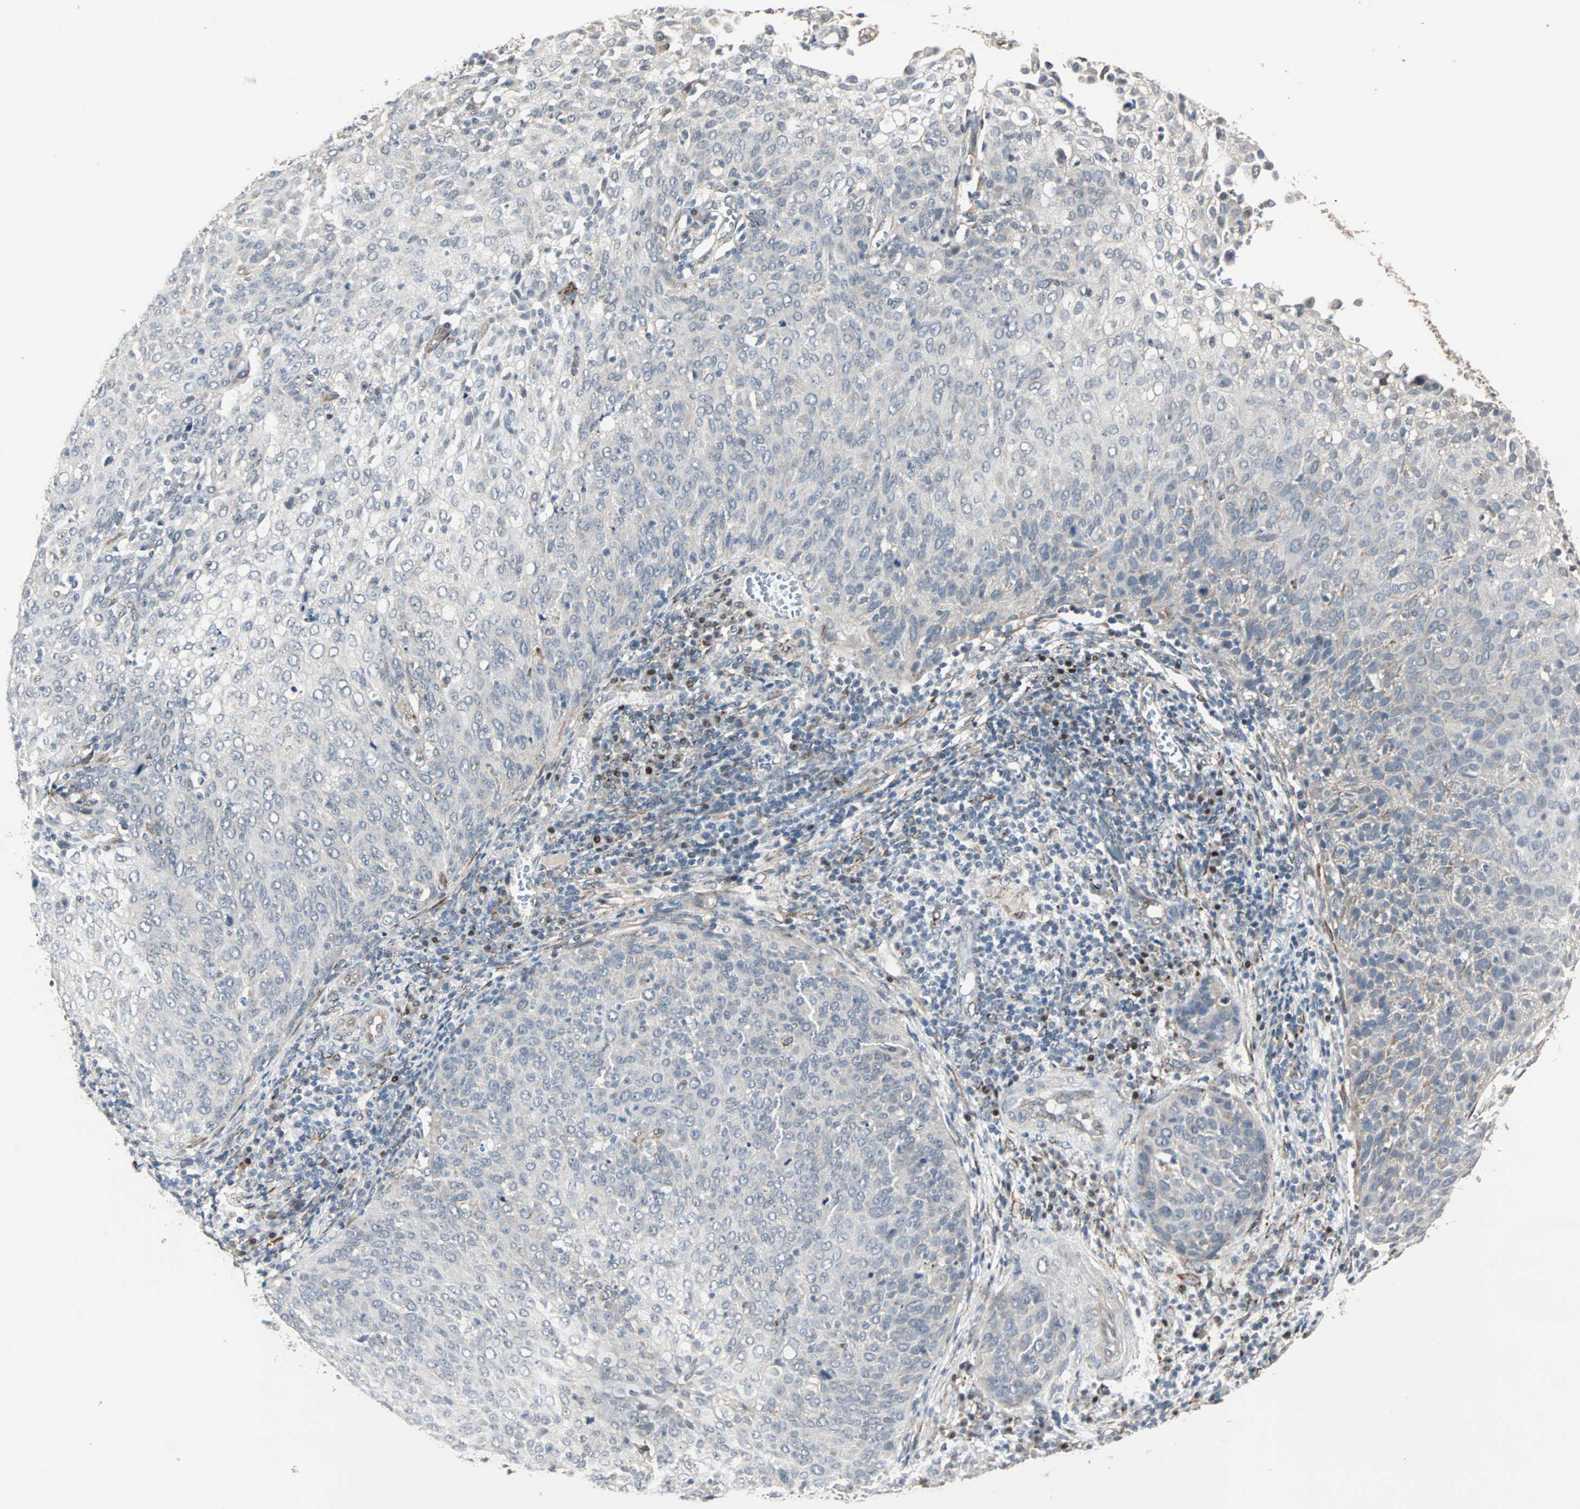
{"staining": {"intensity": "negative", "quantity": "none", "location": "none"}, "tissue": "cervical cancer", "cell_type": "Tumor cells", "image_type": "cancer", "snomed": [{"axis": "morphology", "description": "Squamous cell carcinoma, NOS"}, {"axis": "topography", "description": "Cervix"}], "caption": "Immunohistochemistry of human cervical cancer demonstrates no positivity in tumor cells.", "gene": "TRPV4", "patient": {"sex": "female", "age": 38}}